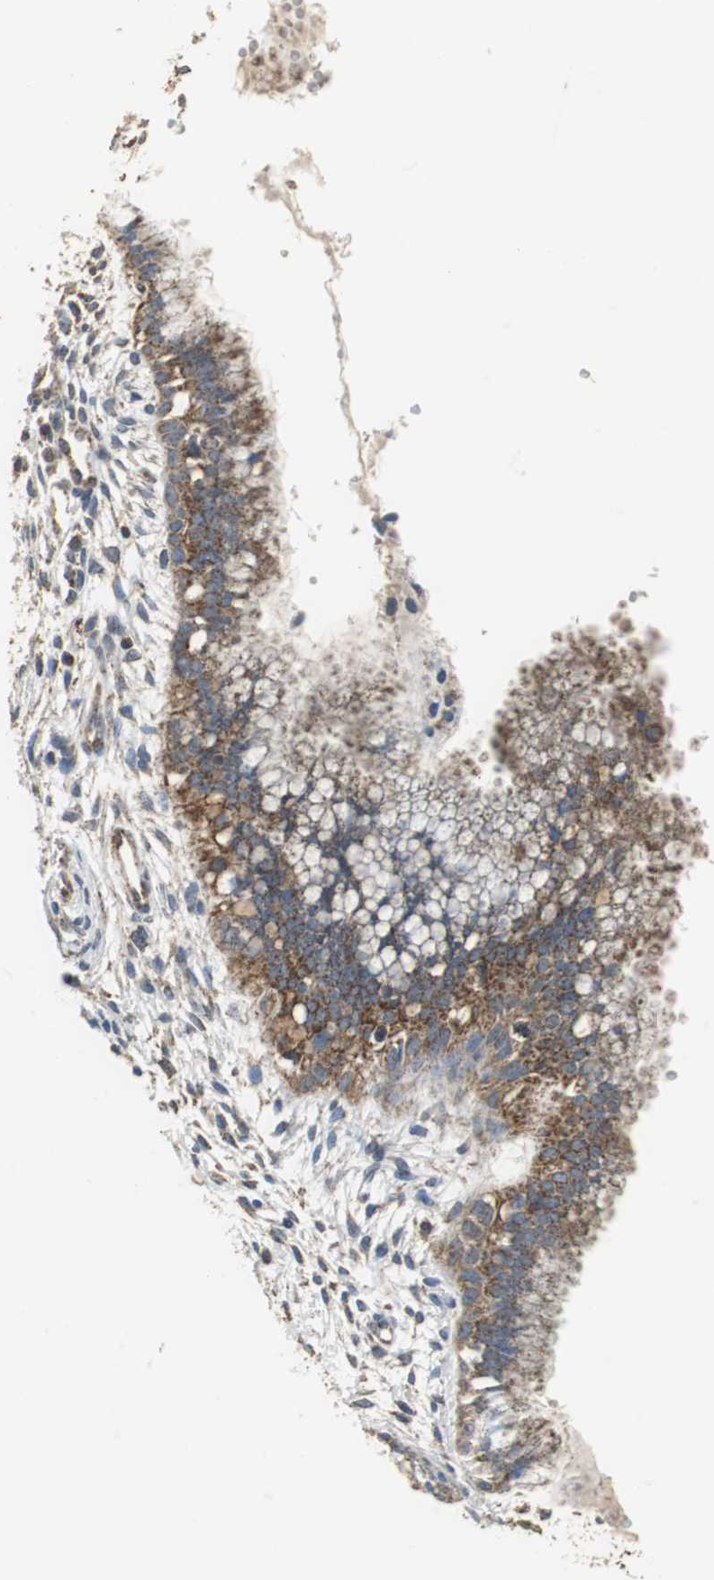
{"staining": {"intensity": "moderate", "quantity": "25%-75%", "location": "none"}, "tissue": "cervix", "cell_type": "Glandular cells", "image_type": "normal", "snomed": [{"axis": "morphology", "description": "Normal tissue, NOS"}, {"axis": "topography", "description": "Cervix"}], "caption": "Cervix was stained to show a protein in brown. There is medium levels of moderate None expression in about 25%-75% of glandular cells. The staining is performed using DAB (3,3'-diaminobenzidine) brown chromogen to label protein expression. The nuclei are counter-stained blue using hematoxylin.", "gene": "NNT", "patient": {"sex": "female", "age": 39}}